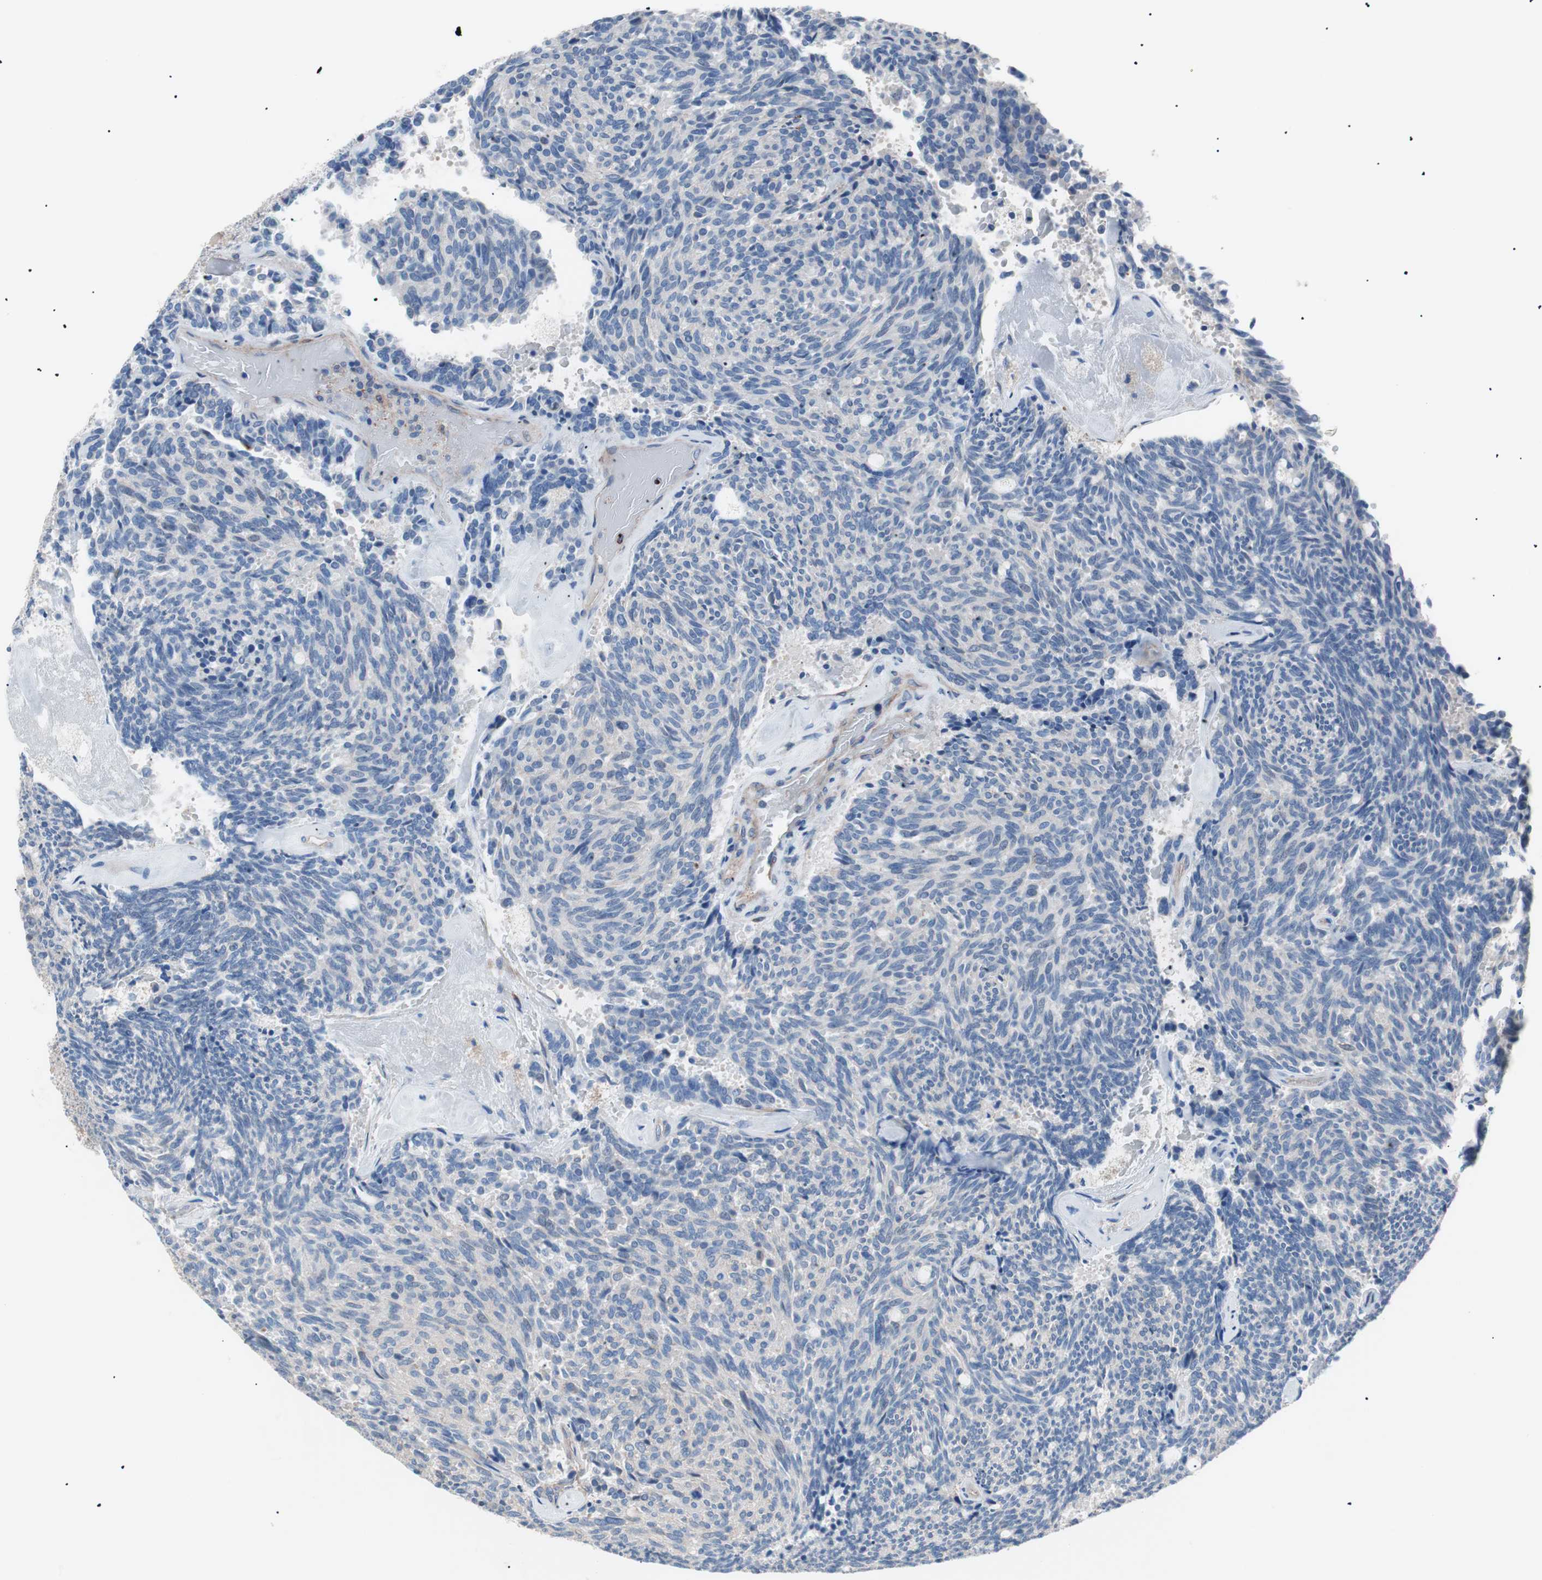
{"staining": {"intensity": "negative", "quantity": "none", "location": "none"}, "tissue": "carcinoid", "cell_type": "Tumor cells", "image_type": "cancer", "snomed": [{"axis": "morphology", "description": "Carcinoid, malignant, NOS"}, {"axis": "topography", "description": "Pancreas"}], "caption": "Tumor cells are negative for brown protein staining in carcinoid.", "gene": "GPR160", "patient": {"sex": "female", "age": 54}}